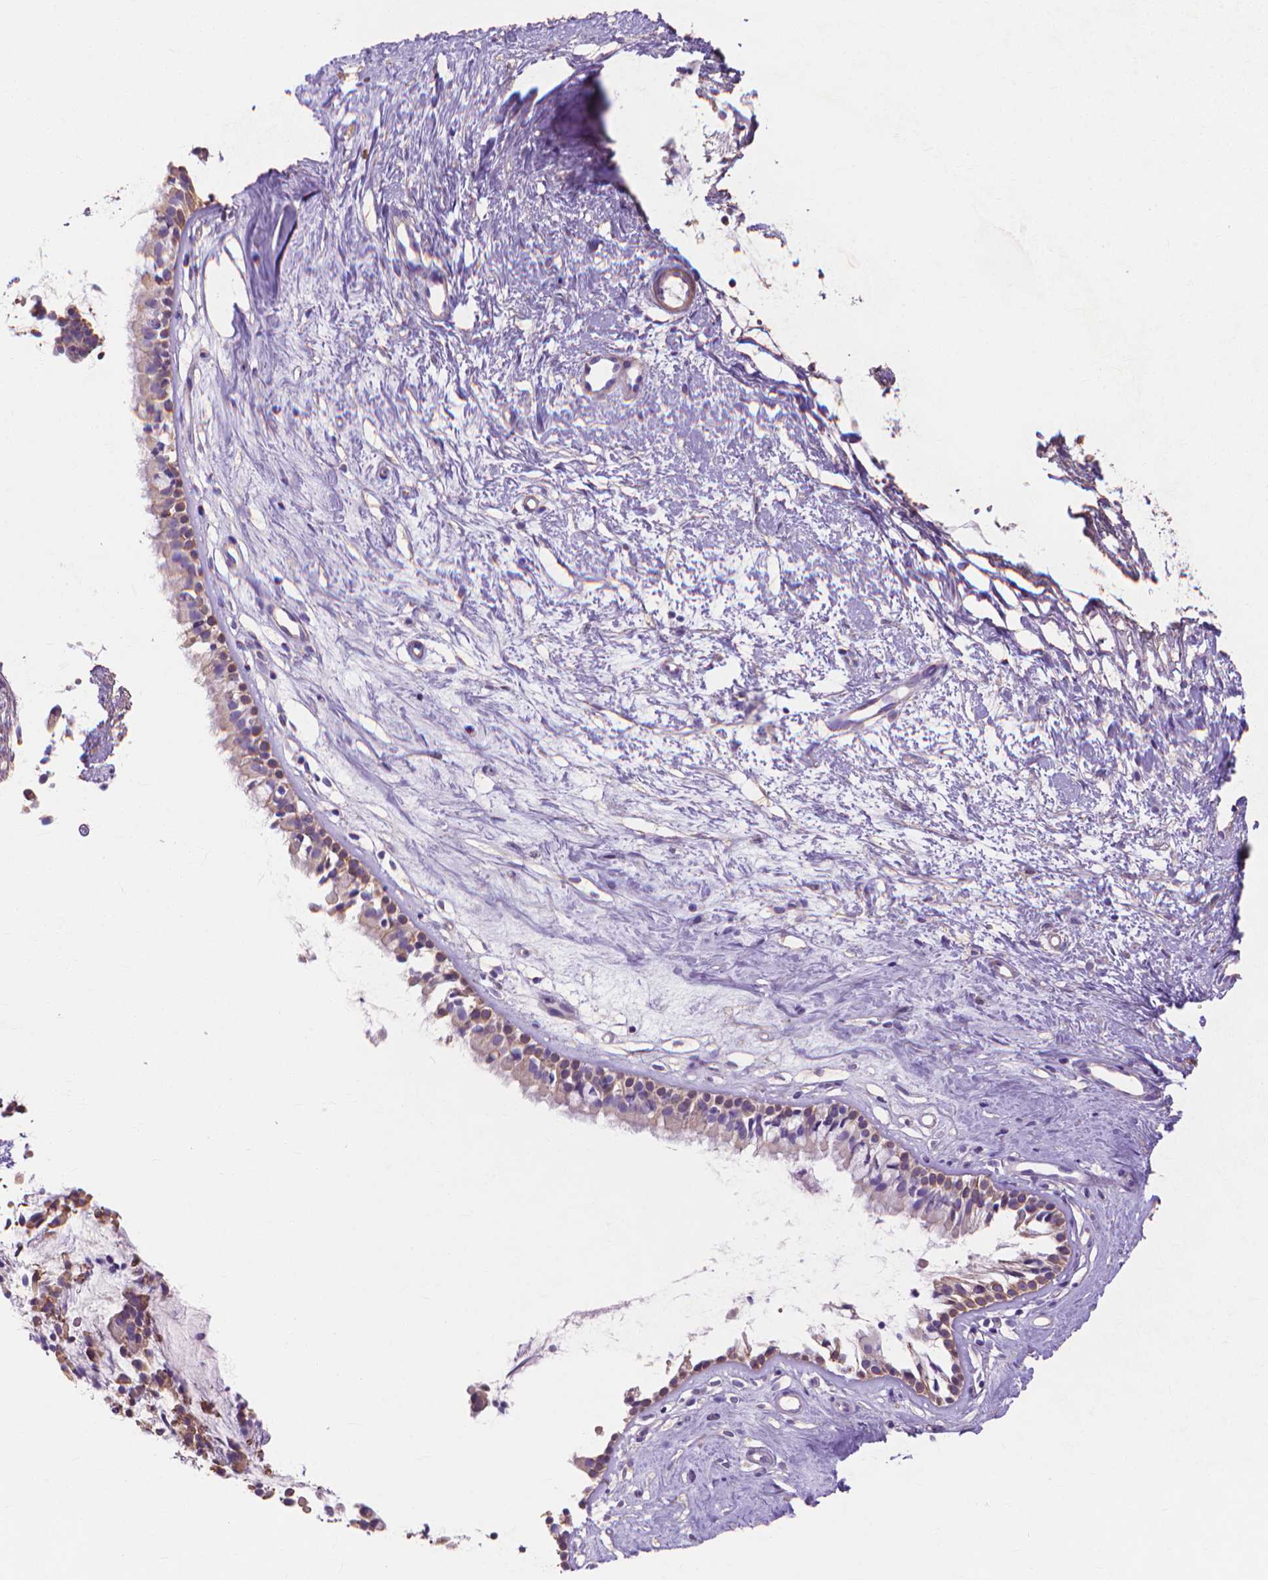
{"staining": {"intensity": "weak", "quantity": "<25%", "location": "cytoplasmic/membranous"}, "tissue": "nasopharynx", "cell_type": "Respiratory epithelial cells", "image_type": "normal", "snomed": [{"axis": "morphology", "description": "Normal tissue, NOS"}, {"axis": "topography", "description": "Nasopharynx"}], "caption": "DAB (3,3'-diaminobenzidine) immunohistochemical staining of normal nasopharynx reveals no significant expression in respiratory epithelial cells. Nuclei are stained in blue.", "gene": "MBLAC1", "patient": {"sex": "female", "age": 52}}